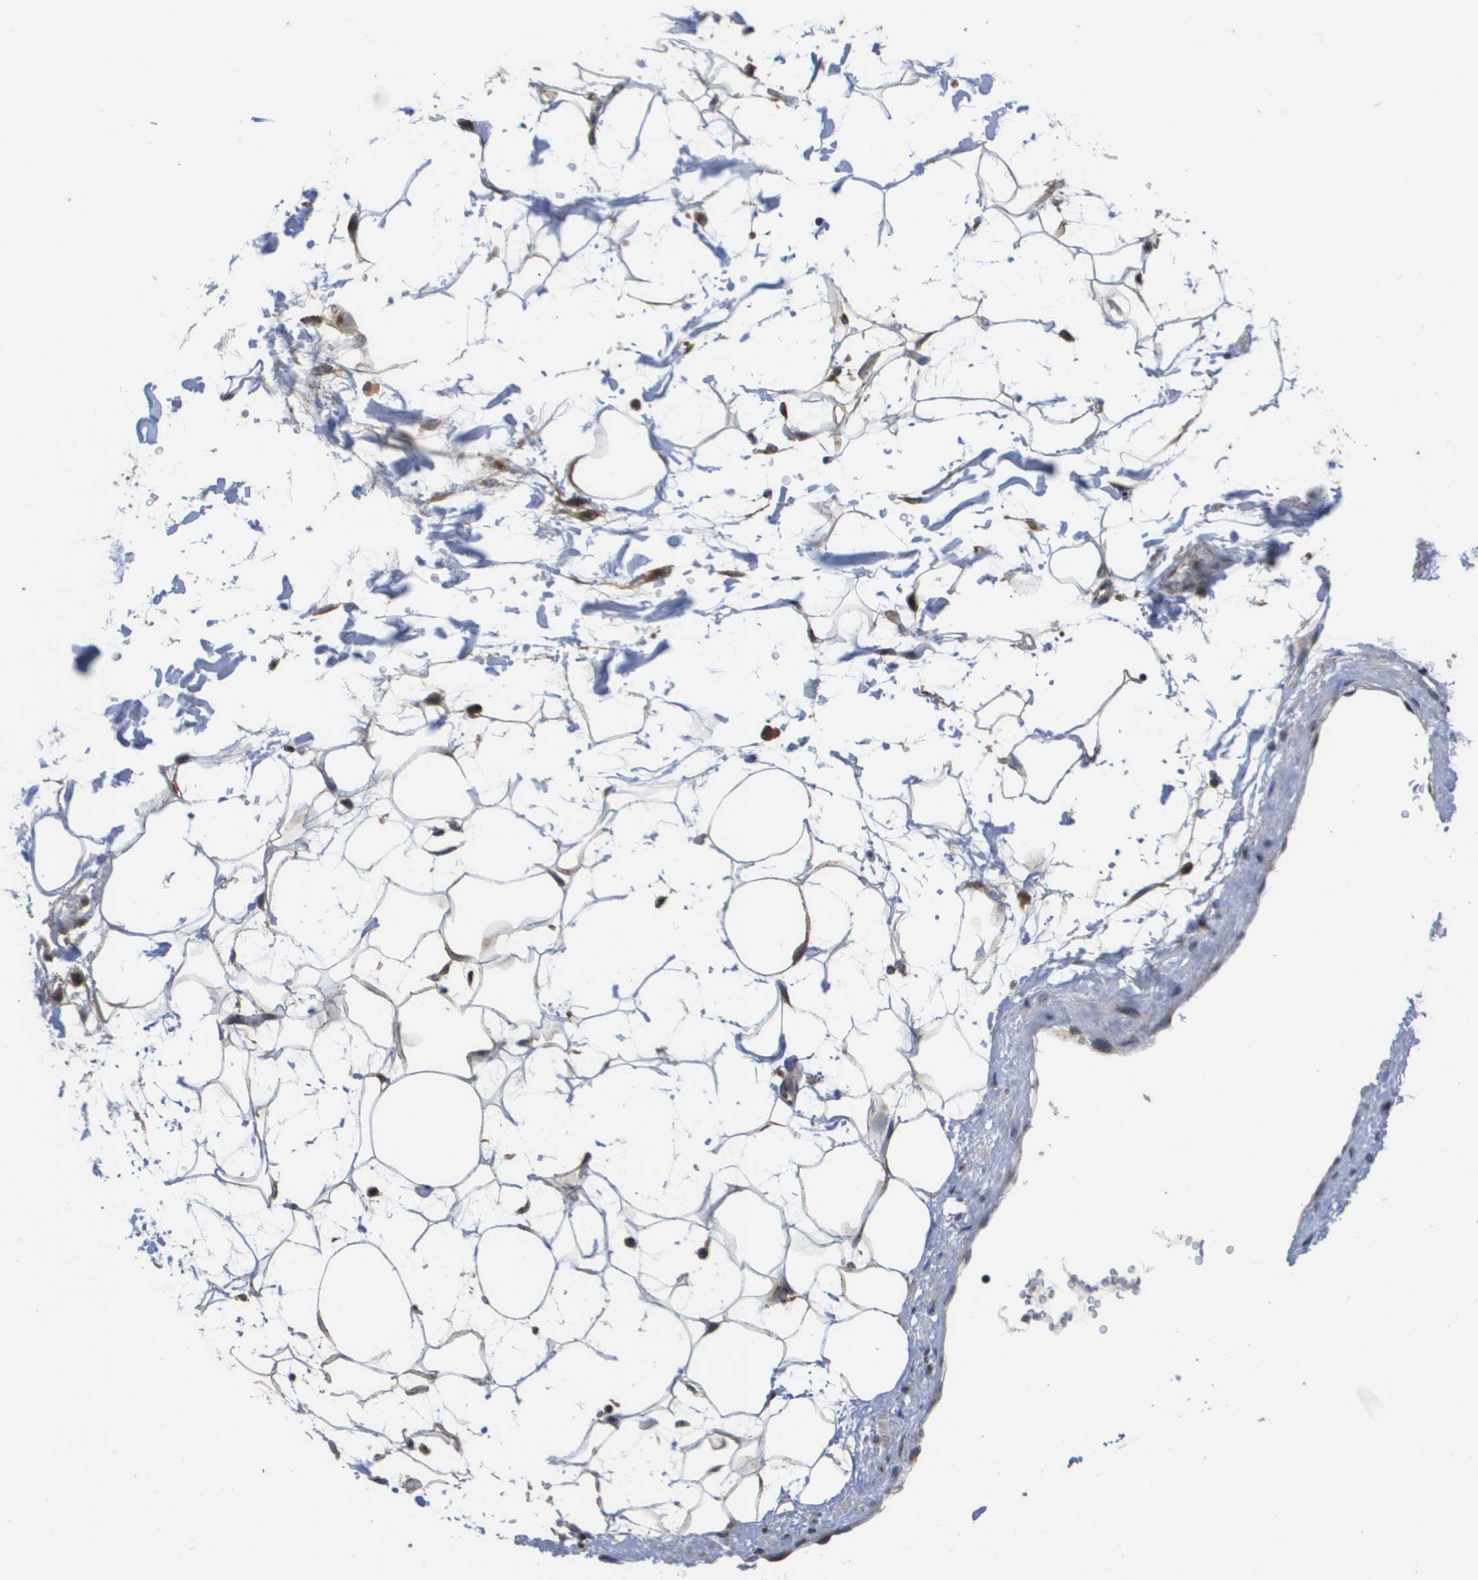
{"staining": {"intensity": "moderate", "quantity": "<25%", "location": "cytoplasmic/membranous"}, "tissue": "adipose tissue", "cell_type": "Adipocytes", "image_type": "normal", "snomed": [{"axis": "morphology", "description": "Normal tissue, NOS"}, {"axis": "topography", "description": "Soft tissue"}], "caption": "About <25% of adipocytes in unremarkable human adipose tissue reveal moderate cytoplasmic/membranous protein positivity as visualized by brown immunohistochemical staining.", "gene": "PCK1", "patient": {"sex": "male", "age": 72}}